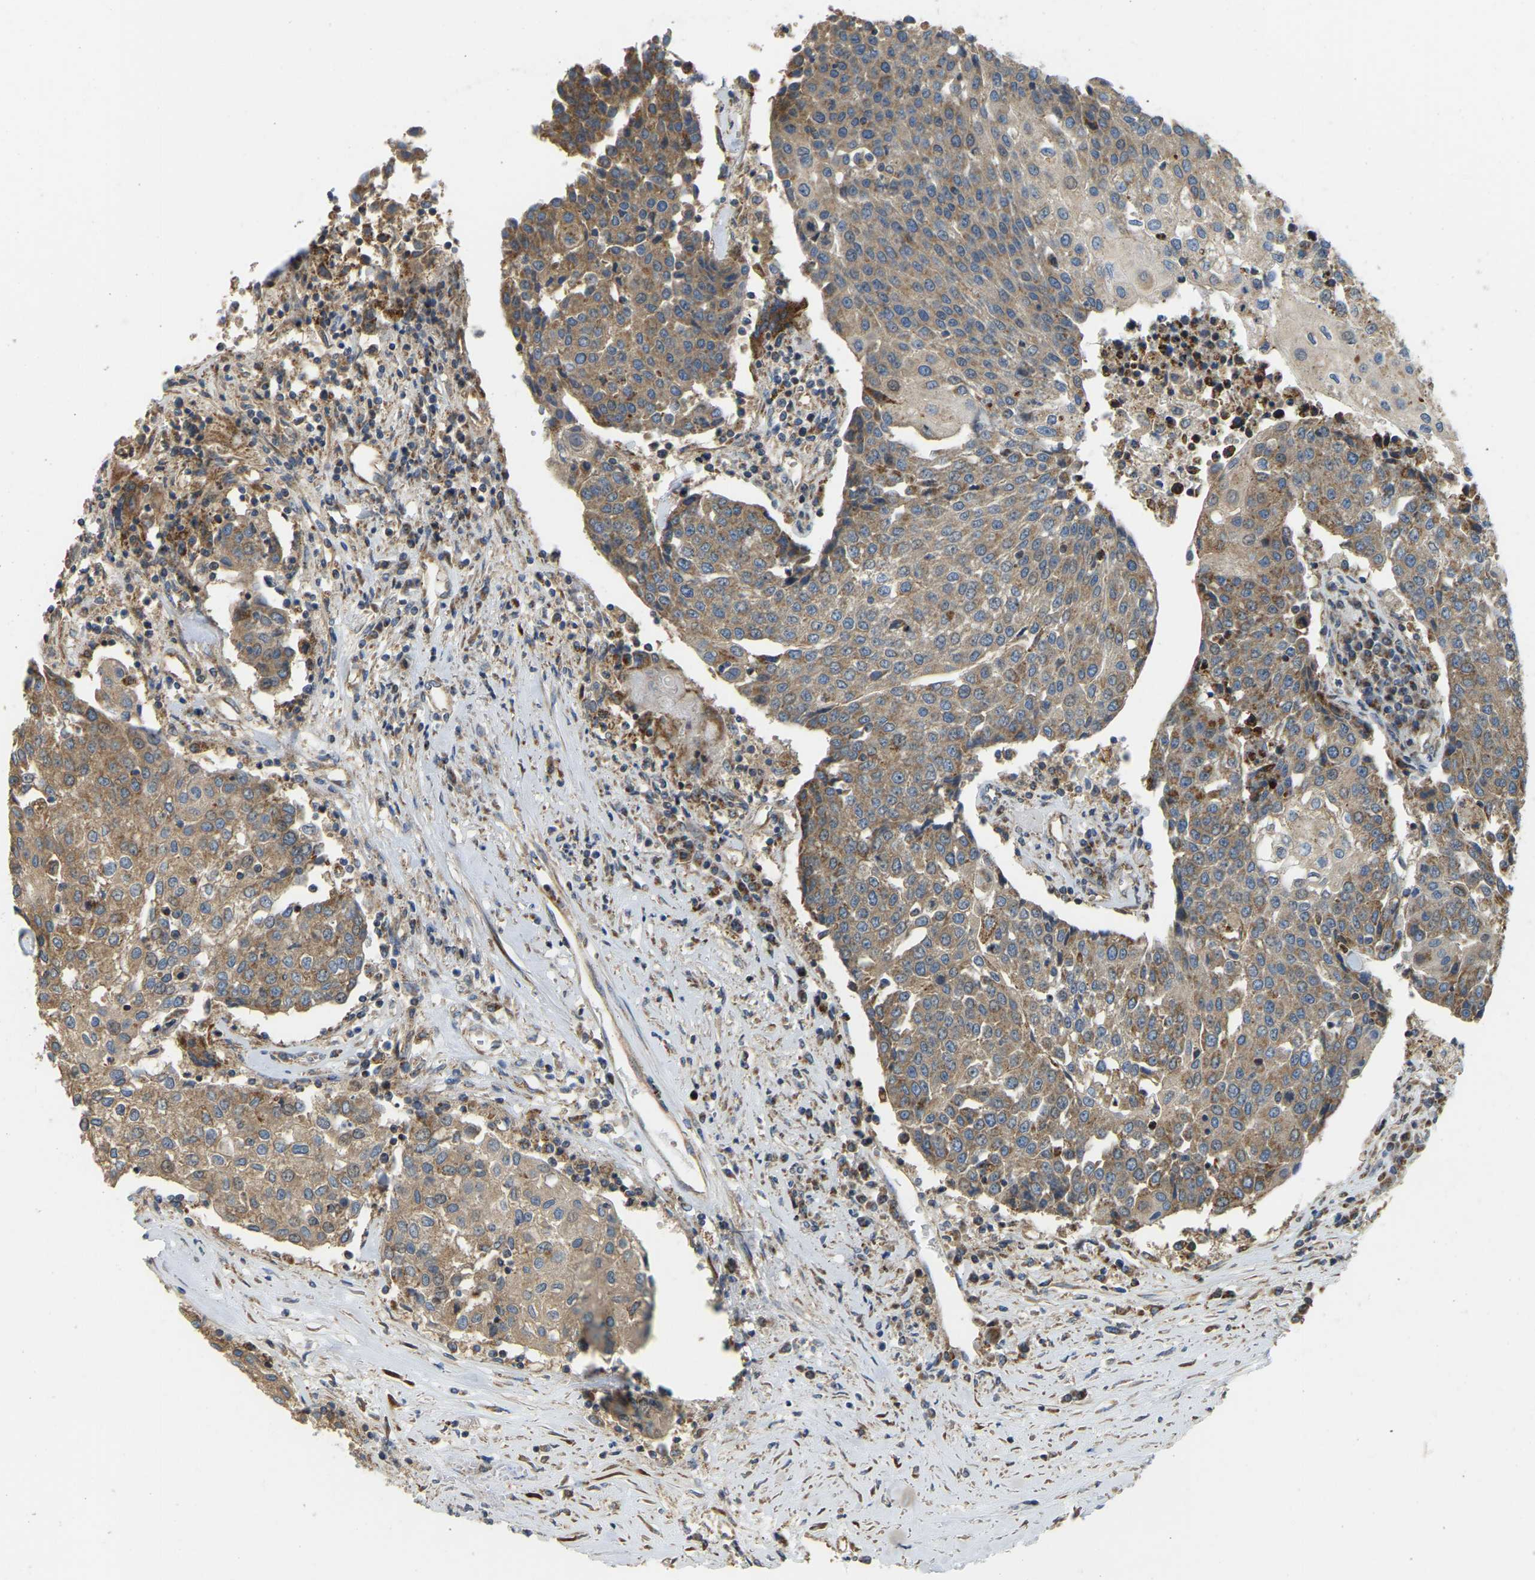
{"staining": {"intensity": "moderate", "quantity": ">75%", "location": "cytoplasmic/membranous"}, "tissue": "urothelial cancer", "cell_type": "Tumor cells", "image_type": "cancer", "snomed": [{"axis": "morphology", "description": "Urothelial carcinoma, High grade"}, {"axis": "topography", "description": "Urinary bladder"}], "caption": "Tumor cells show medium levels of moderate cytoplasmic/membranous expression in about >75% of cells in human urothelial cancer. The staining was performed using DAB (3,3'-diaminobenzidine), with brown indicating positive protein expression. Nuclei are stained blue with hematoxylin.", "gene": "PSMD7", "patient": {"sex": "female", "age": 85}}